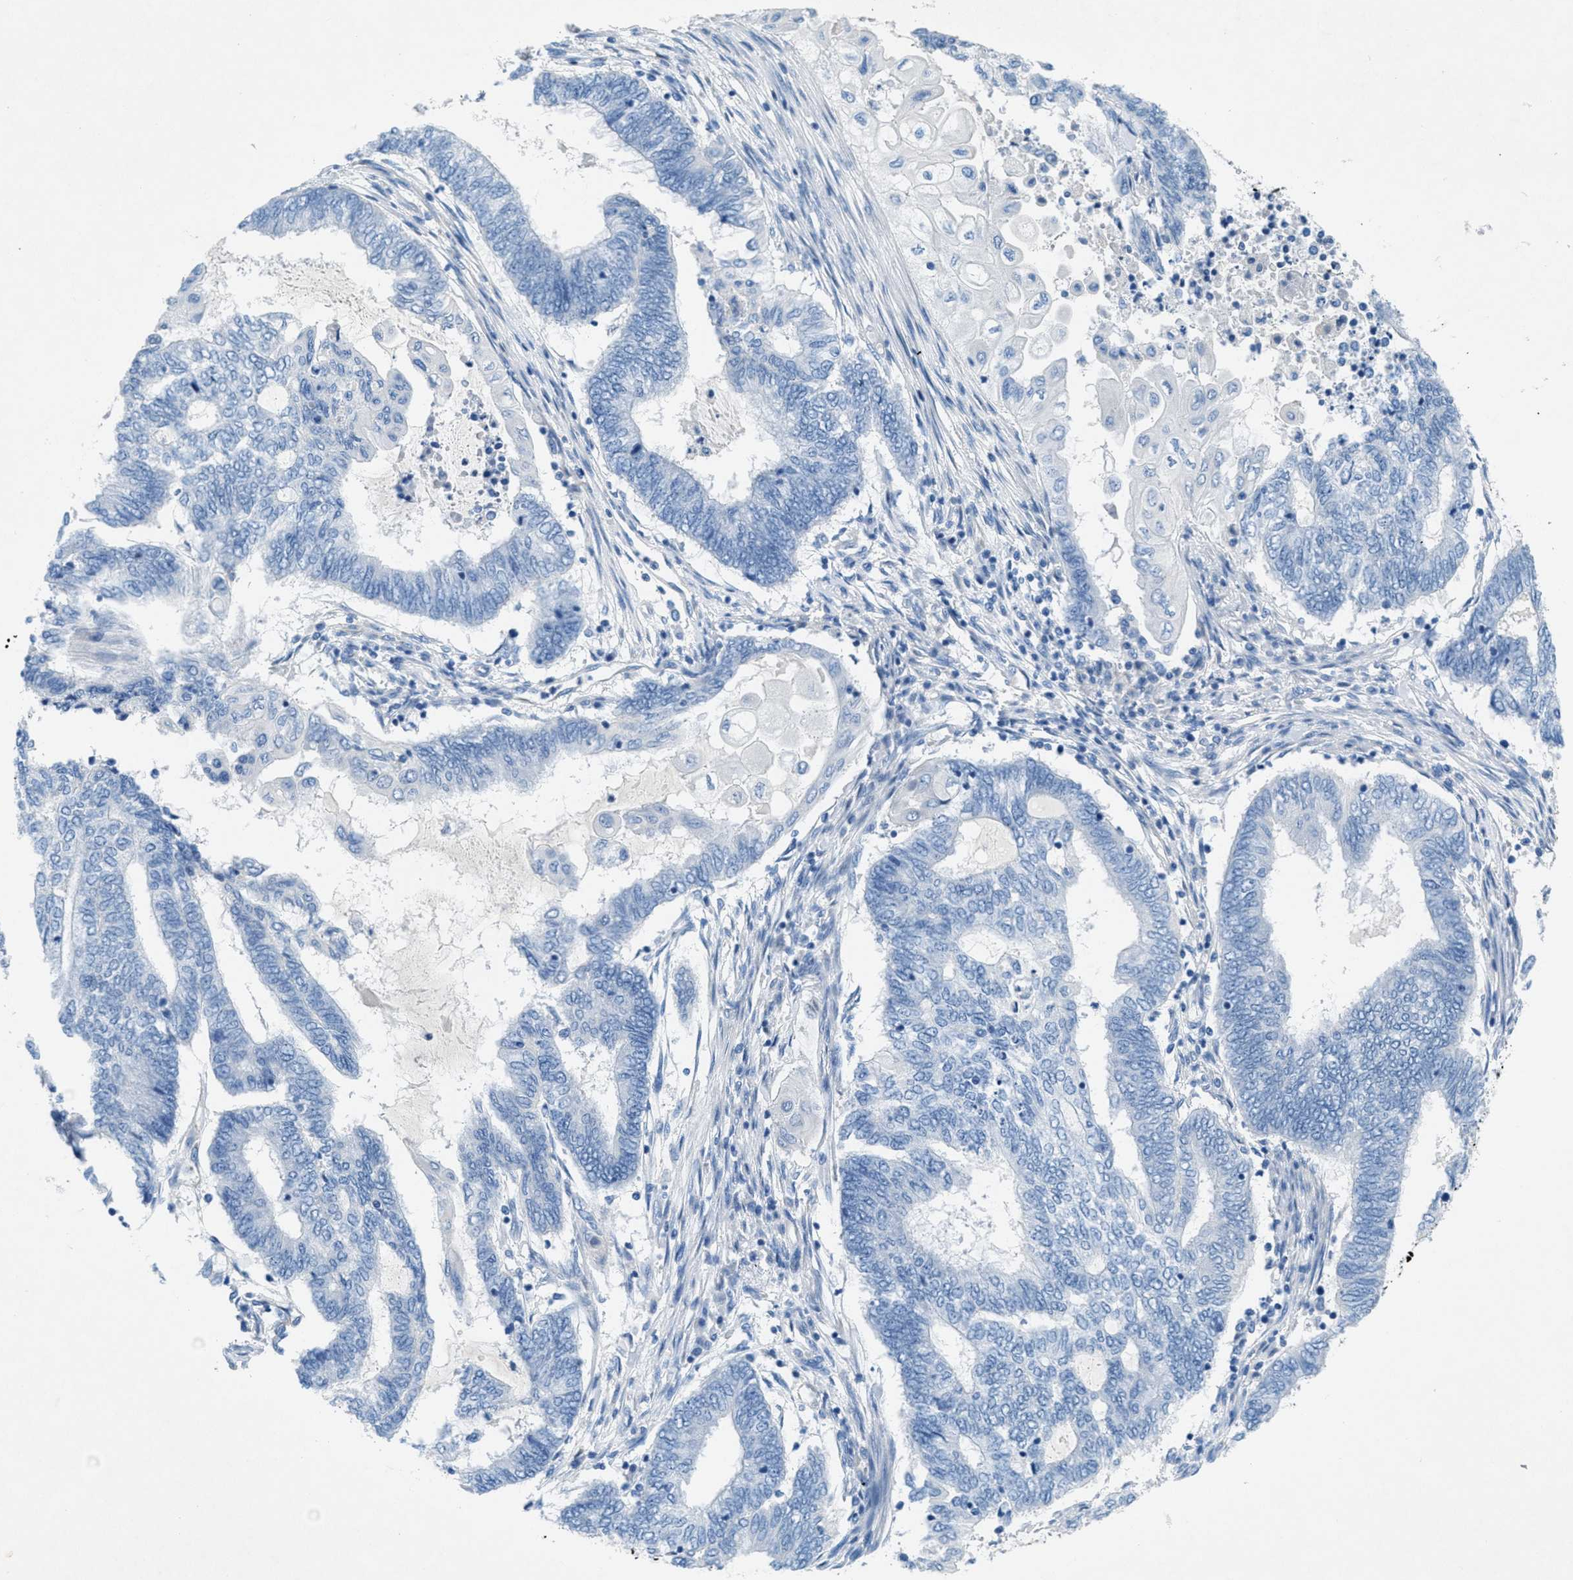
{"staining": {"intensity": "negative", "quantity": "none", "location": "none"}, "tissue": "endometrial cancer", "cell_type": "Tumor cells", "image_type": "cancer", "snomed": [{"axis": "morphology", "description": "Adenocarcinoma, NOS"}, {"axis": "topography", "description": "Uterus"}, {"axis": "topography", "description": "Endometrium"}], "caption": "Protein analysis of endometrial cancer (adenocarcinoma) demonstrates no significant staining in tumor cells. (DAB (3,3'-diaminobenzidine) immunohistochemistry visualized using brightfield microscopy, high magnification).", "gene": "GALNT17", "patient": {"sex": "female", "age": 70}}